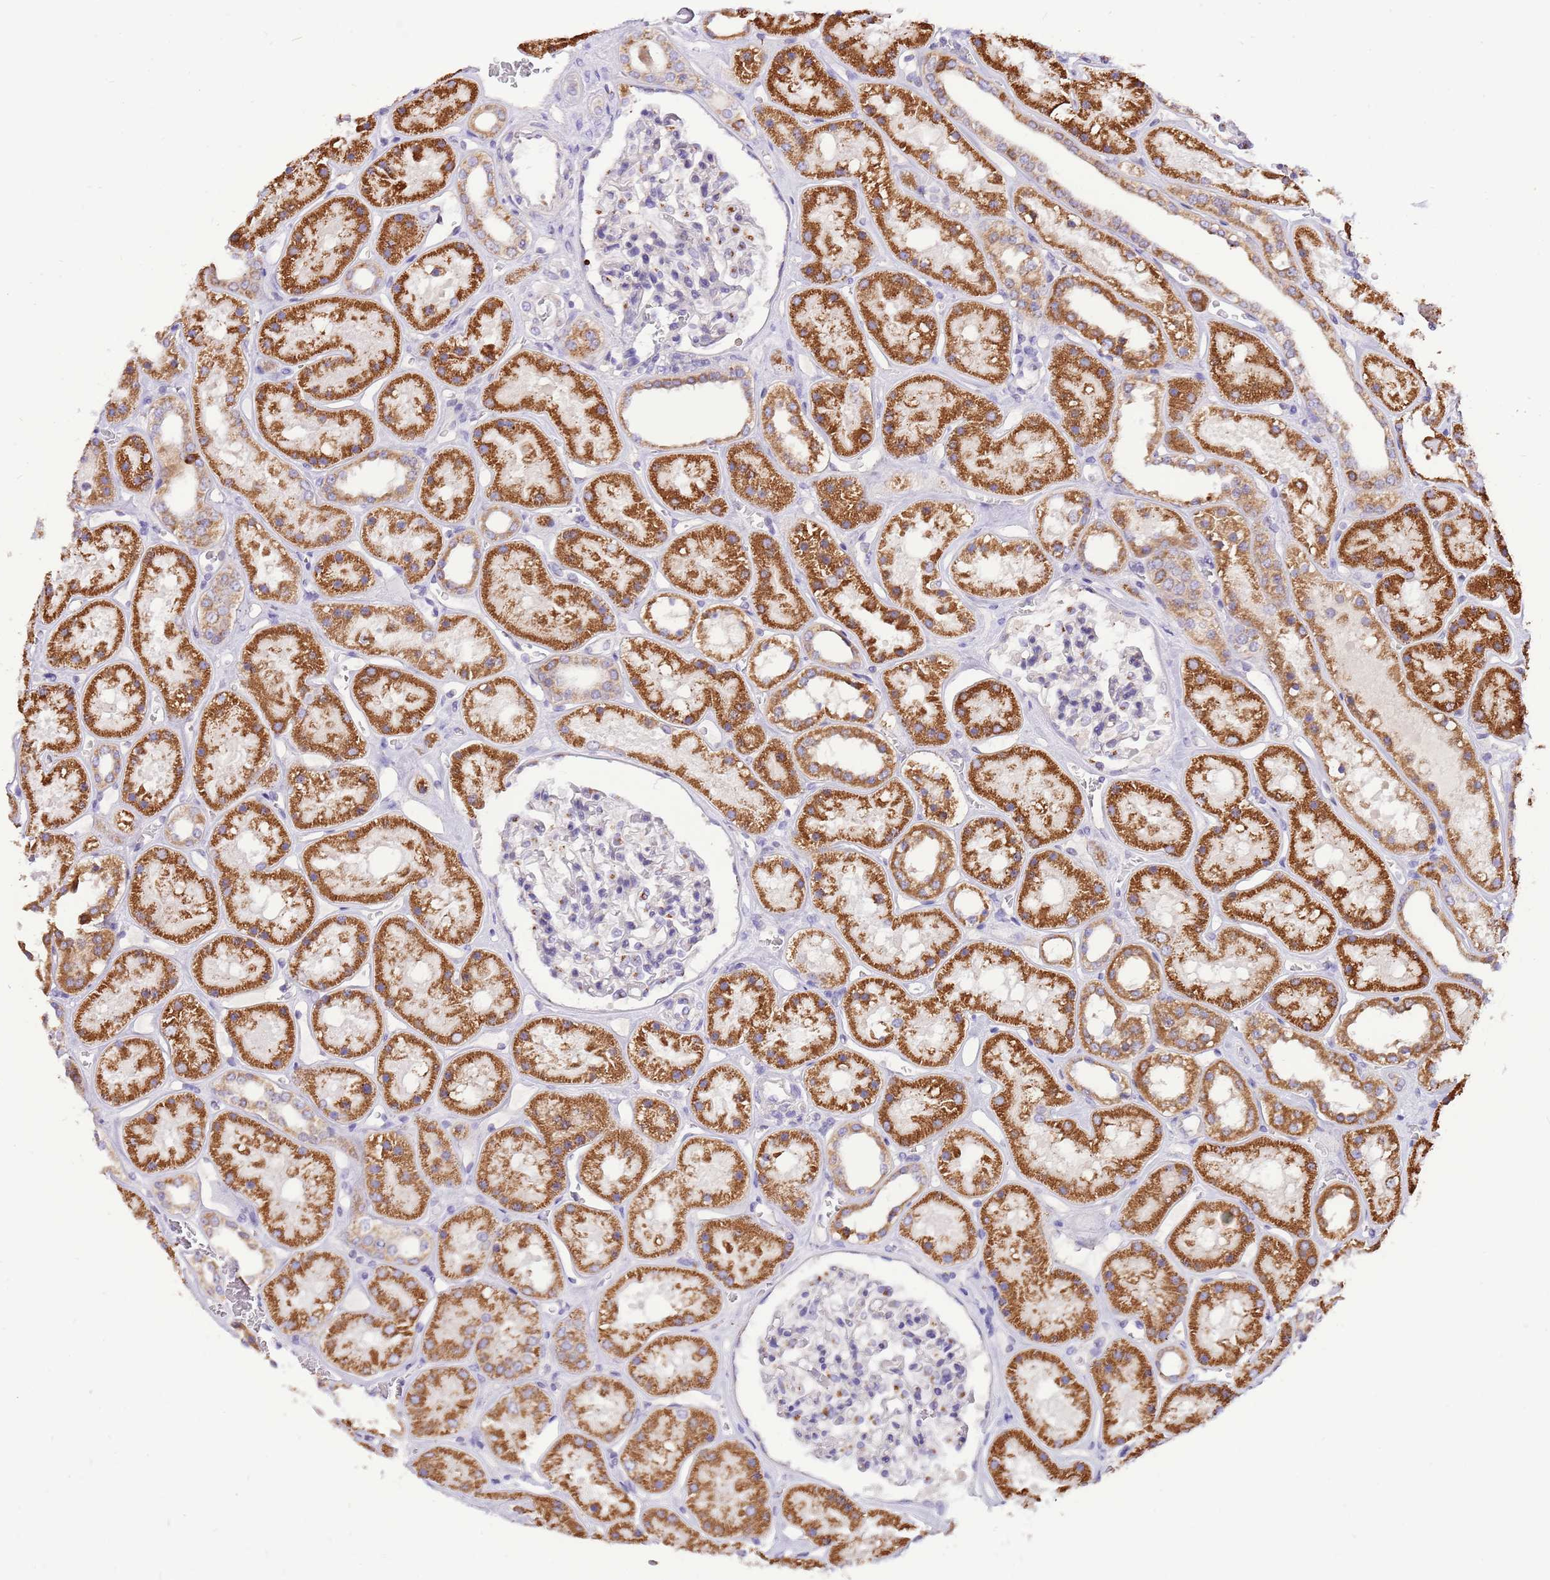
{"staining": {"intensity": "moderate", "quantity": "<25%", "location": "cytoplasmic/membranous"}, "tissue": "kidney", "cell_type": "Cells in glomeruli", "image_type": "normal", "snomed": [{"axis": "morphology", "description": "Normal tissue, NOS"}, {"axis": "topography", "description": "Kidney"}], "caption": "Immunohistochemical staining of benign human kidney displays moderate cytoplasmic/membranous protein expression in about <25% of cells in glomeruli. The protein is stained brown, and the nuclei are stained in blue (DAB (3,3'-diaminobenzidine) IHC with brightfield microscopy, high magnification).", "gene": "COX17", "patient": {"sex": "female", "age": 41}}